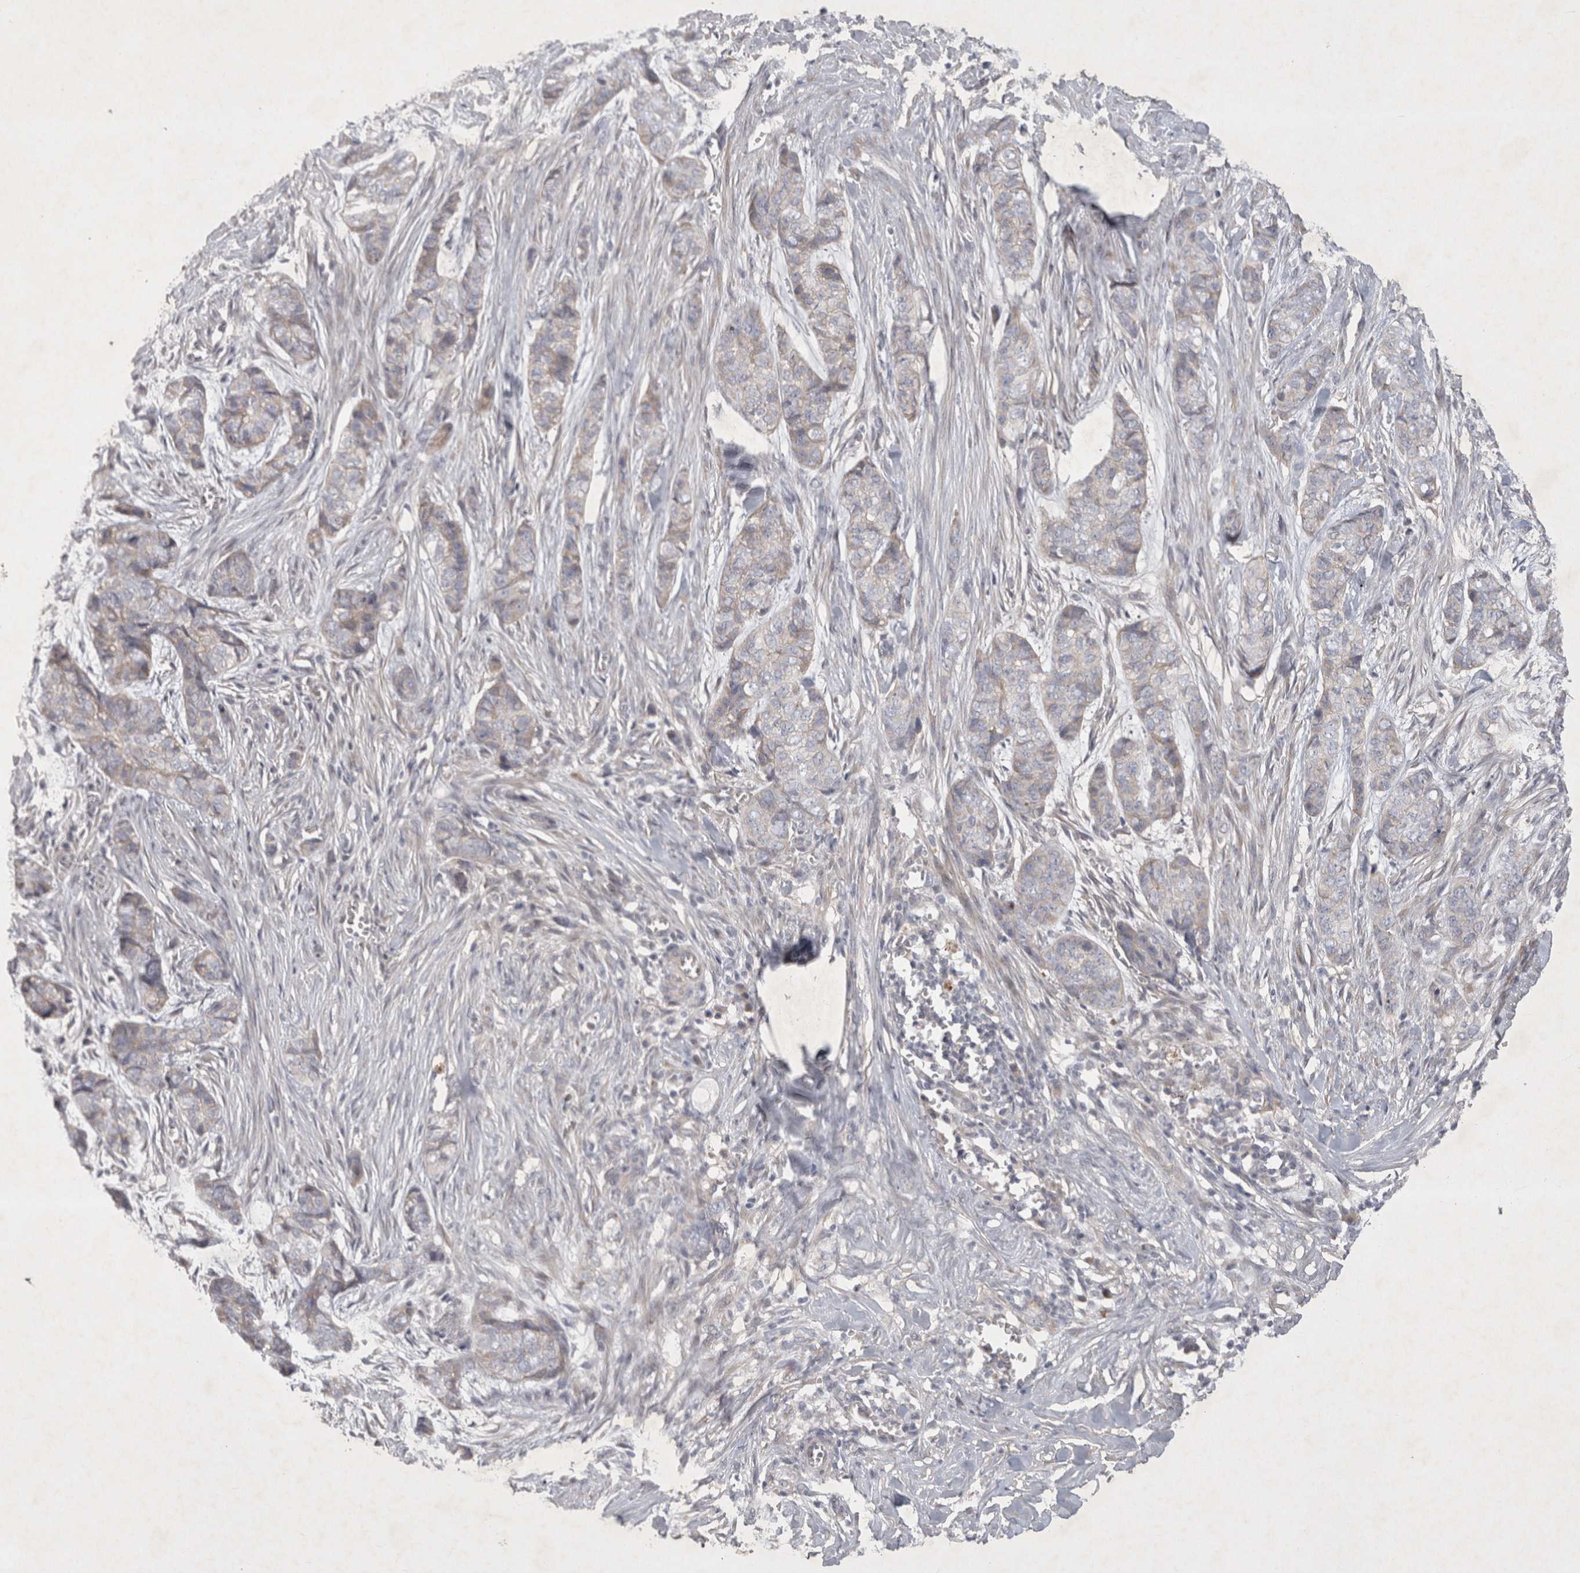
{"staining": {"intensity": "negative", "quantity": "none", "location": "none"}, "tissue": "skin cancer", "cell_type": "Tumor cells", "image_type": "cancer", "snomed": [{"axis": "morphology", "description": "Basal cell carcinoma"}, {"axis": "topography", "description": "Skin"}], "caption": "The photomicrograph exhibits no staining of tumor cells in basal cell carcinoma (skin).", "gene": "BZW2", "patient": {"sex": "female", "age": 64}}